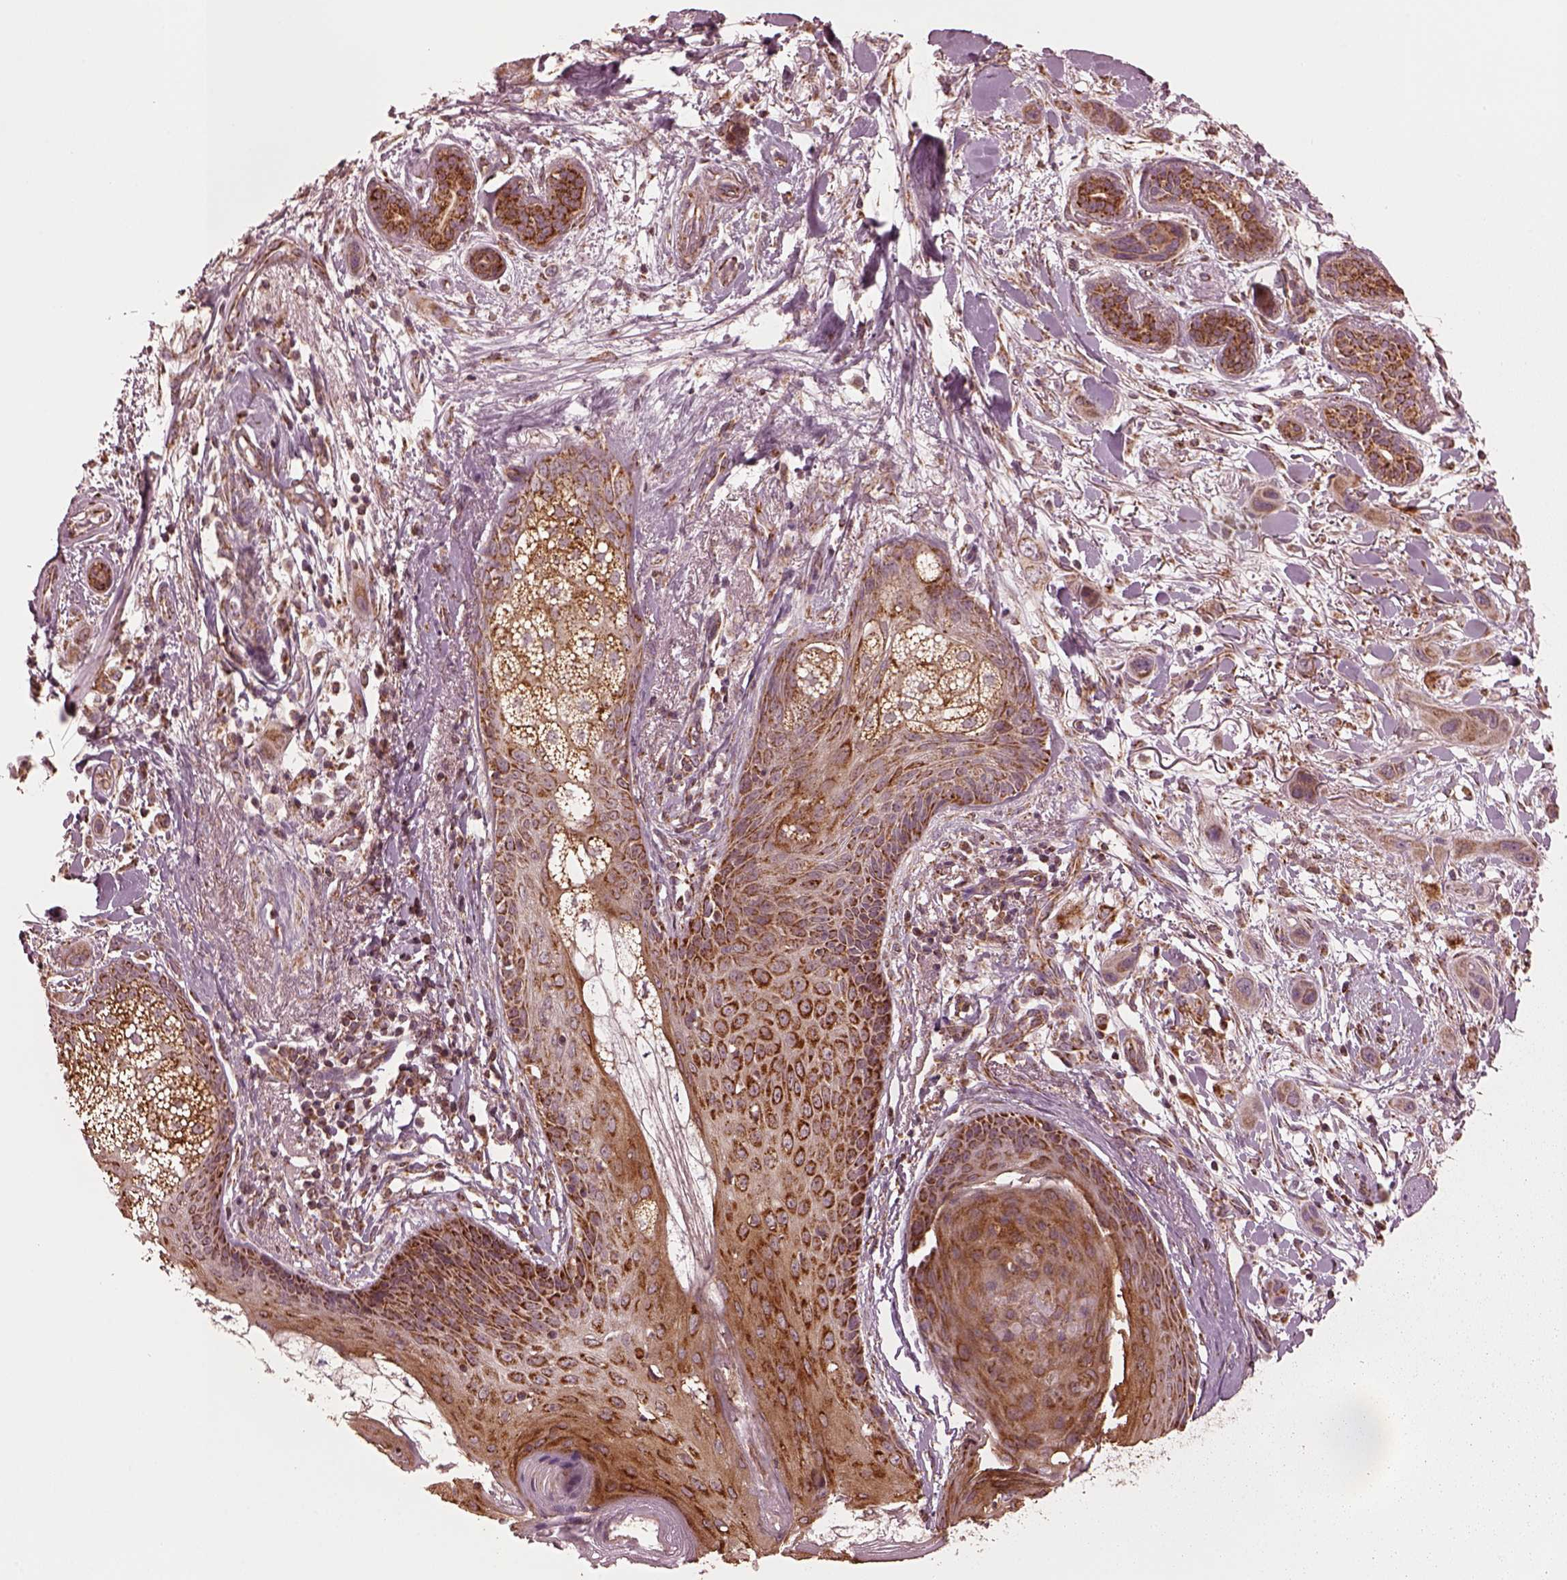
{"staining": {"intensity": "moderate", "quantity": "25%-75%", "location": "cytoplasmic/membranous"}, "tissue": "skin cancer", "cell_type": "Tumor cells", "image_type": "cancer", "snomed": [{"axis": "morphology", "description": "Squamous cell carcinoma, NOS"}, {"axis": "topography", "description": "Skin"}], "caption": "Immunohistochemical staining of human squamous cell carcinoma (skin) displays moderate cytoplasmic/membranous protein expression in approximately 25%-75% of tumor cells.", "gene": "NDUFB10", "patient": {"sex": "male", "age": 79}}